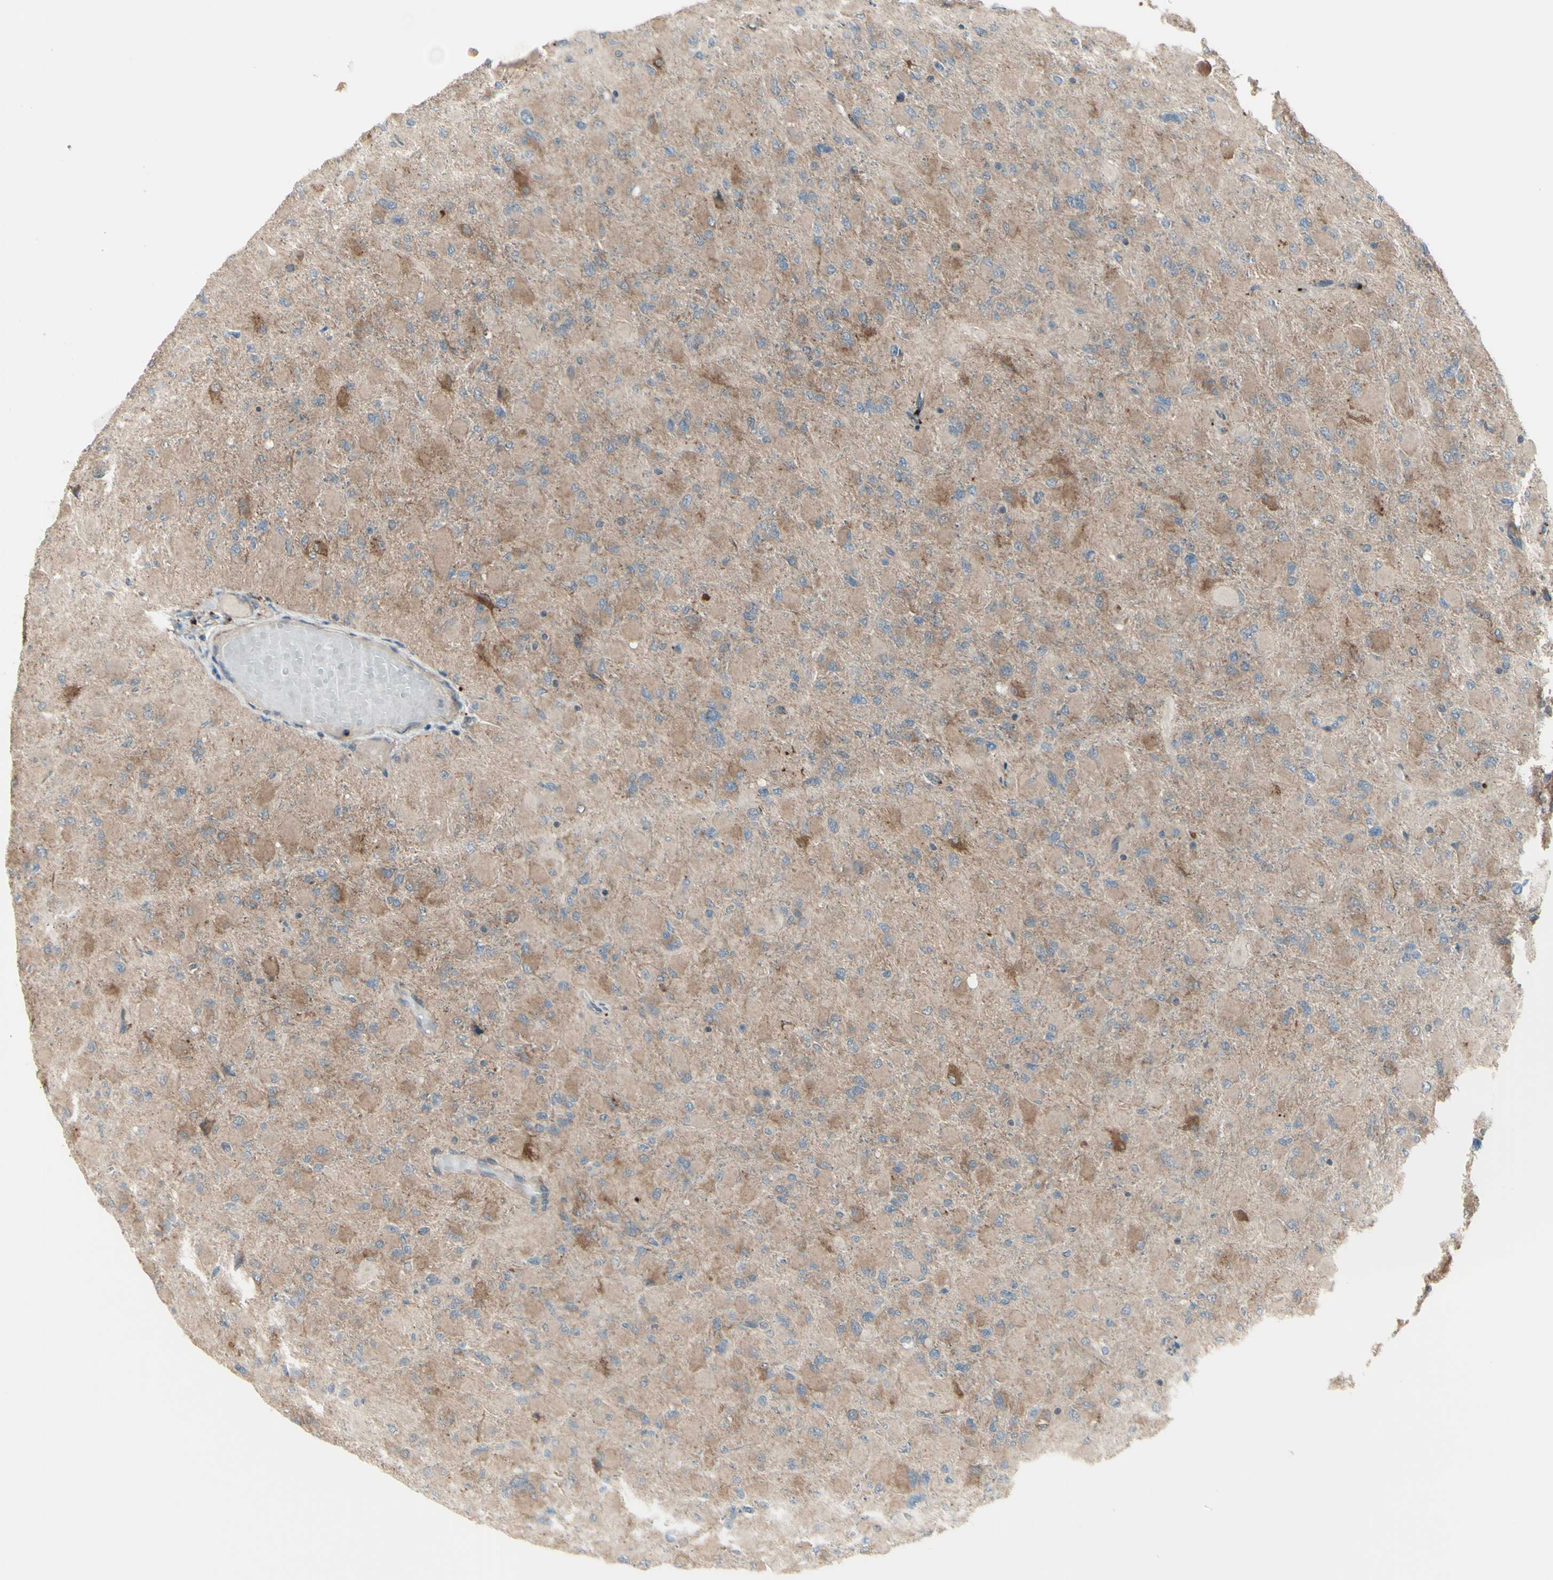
{"staining": {"intensity": "moderate", "quantity": ">75%", "location": "cytoplasmic/membranous"}, "tissue": "glioma", "cell_type": "Tumor cells", "image_type": "cancer", "snomed": [{"axis": "morphology", "description": "Glioma, malignant, High grade"}, {"axis": "topography", "description": "Cerebral cortex"}], "caption": "IHC staining of malignant high-grade glioma, which reveals medium levels of moderate cytoplasmic/membranous staining in approximately >75% of tumor cells indicating moderate cytoplasmic/membranous protein staining. The staining was performed using DAB (brown) for protein detection and nuclei were counterstained in hematoxylin (blue).", "gene": "OSTM1", "patient": {"sex": "female", "age": 36}}